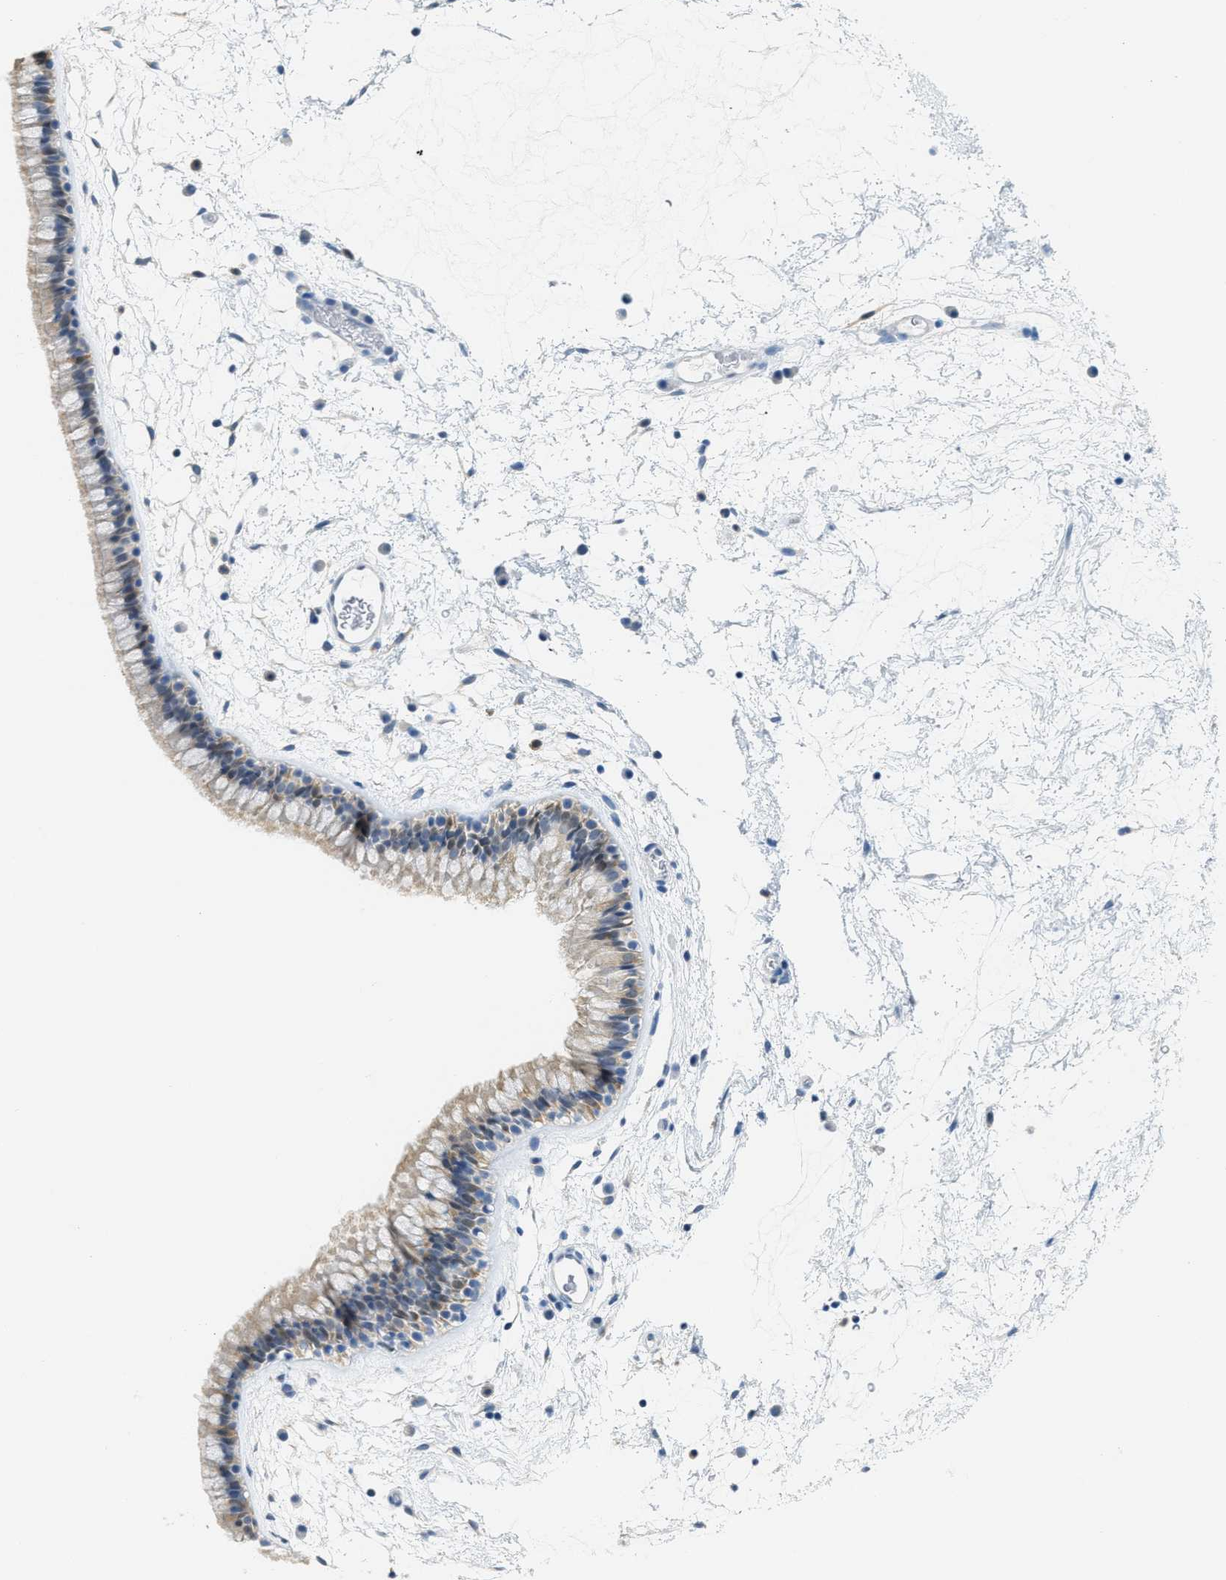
{"staining": {"intensity": "weak", "quantity": "<25%", "location": "cytoplasmic/membranous,nuclear"}, "tissue": "nasopharynx", "cell_type": "Respiratory epithelial cells", "image_type": "normal", "snomed": [{"axis": "morphology", "description": "Normal tissue, NOS"}, {"axis": "morphology", "description": "Inflammation, NOS"}, {"axis": "topography", "description": "Nasopharynx"}], "caption": "DAB immunohistochemical staining of normal human nasopharynx reveals no significant expression in respiratory epithelial cells. Nuclei are stained in blue.", "gene": "SERPINB1", "patient": {"sex": "male", "age": 48}}